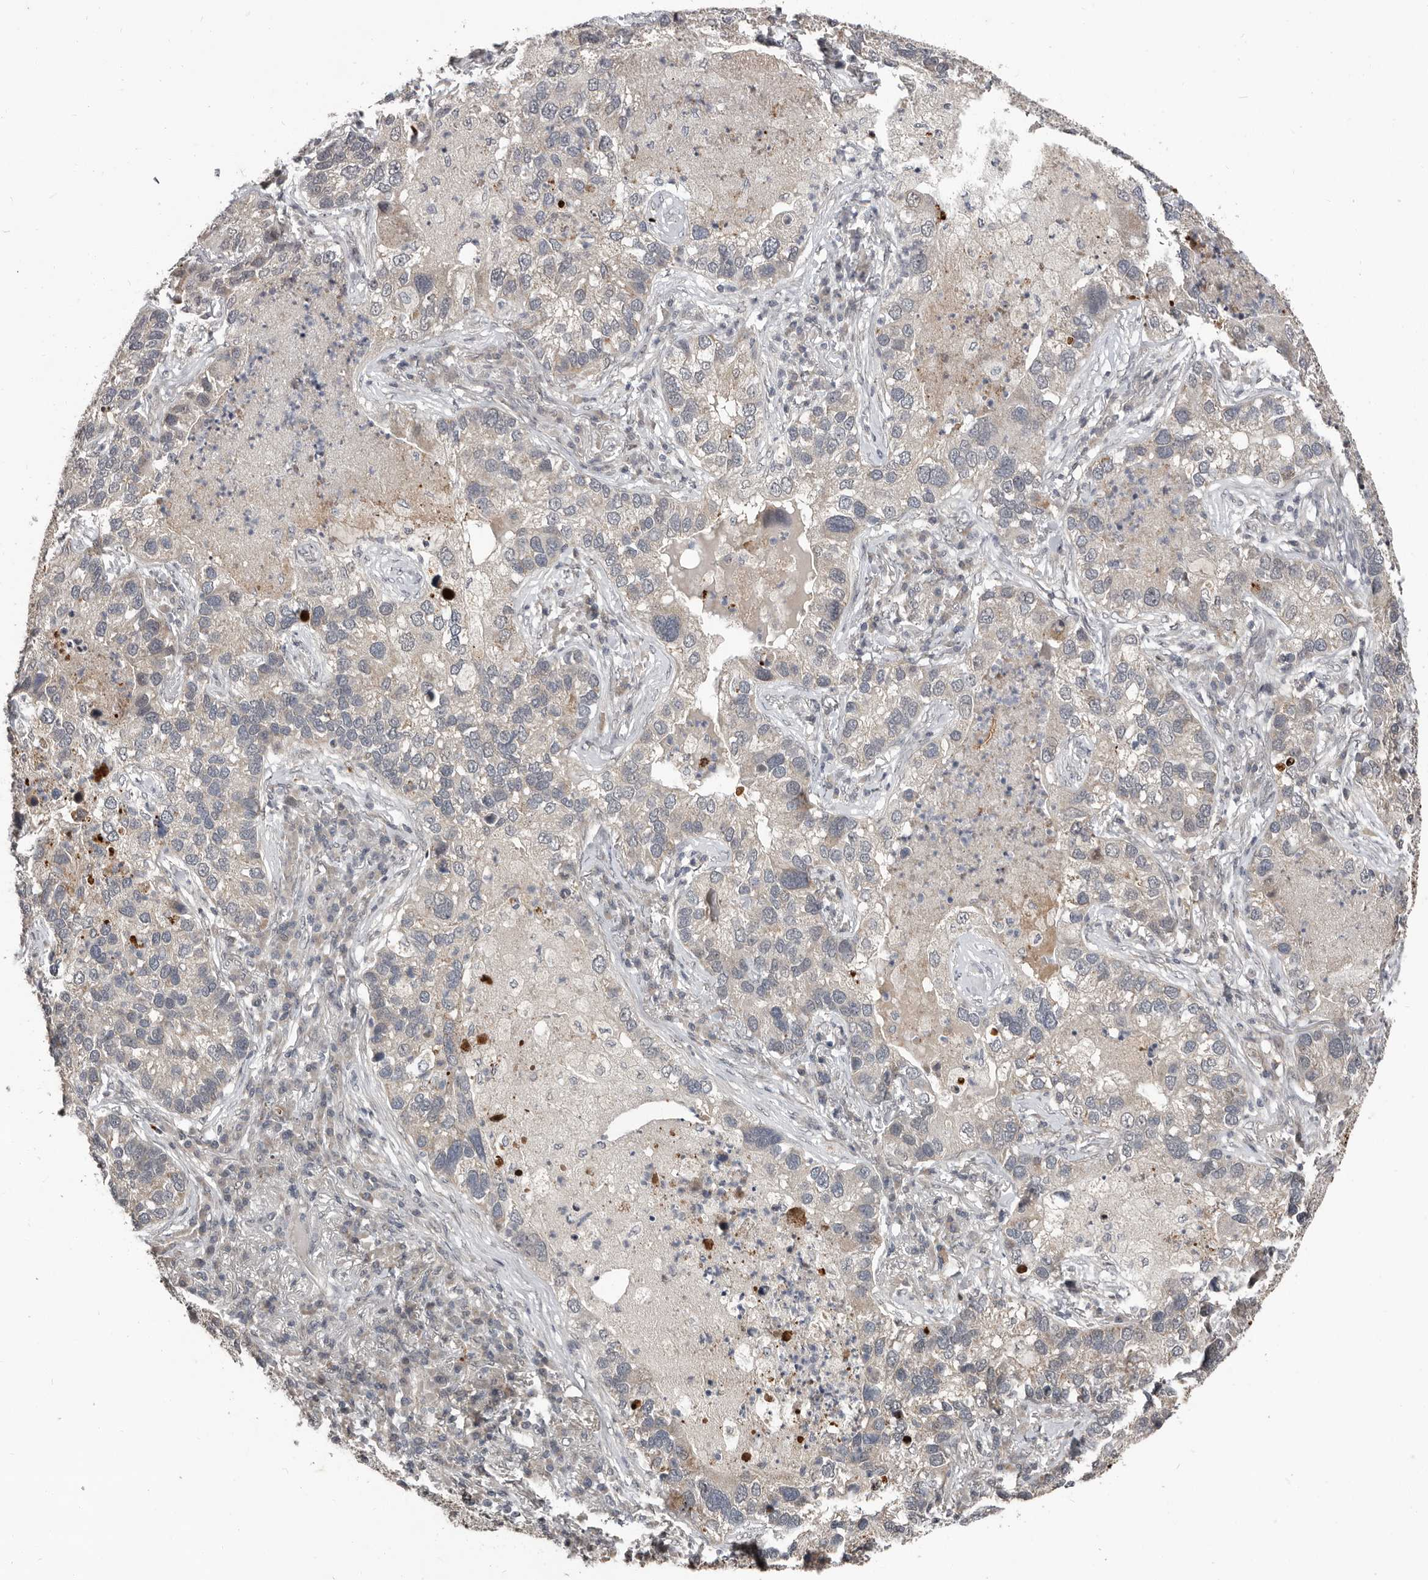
{"staining": {"intensity": "negative", "quantity": "none", "location": "none"}, "tissue": "lung cancer", "cell_type": "Tumor cells", "image_type": "cancer", "snomed": [{"axis": "morphology", "description": "Normal tissue, NOS"}, {"axis": "morphology", "description": "Adenocarcinoma, NOS"}, {"axis": "topography", "description": "Bronchus"}, {"axis": "topography", "description": "Lung"}], "caption": "This is a photomicrograph of immunohistochemistry (IHC) staining of lung cancer, which shows no positivity in tumor cells.", "gene": "APOL6", "patient": {"sex": "male", "age": 54}}